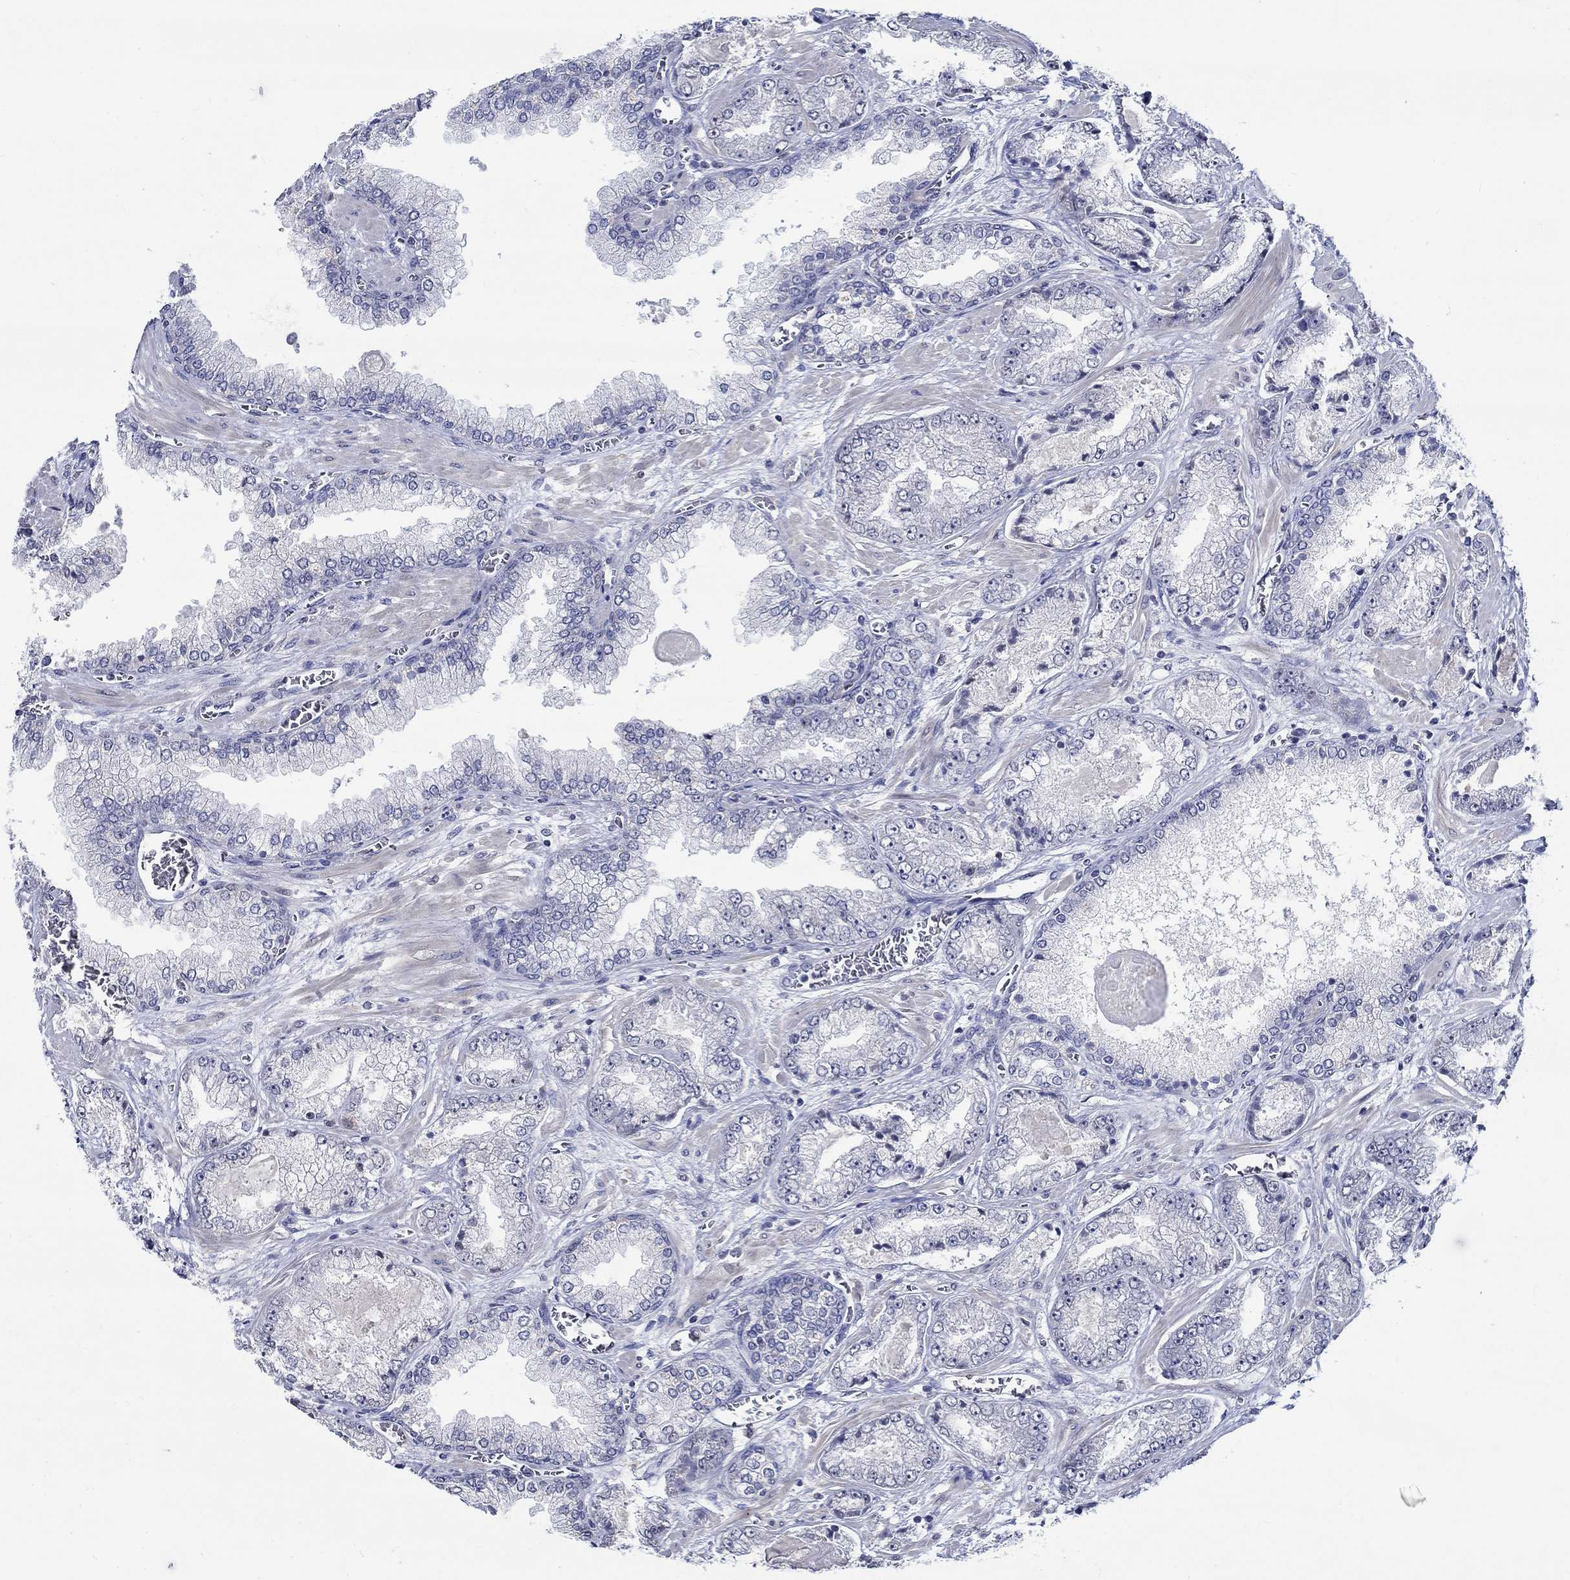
{"staining": {"intensity": "negative", "quantity": "none", "location": "none"}, "tissue": "prostate cancer", "cell_type": "Tumor cells", "image_type": "cancer", "snomed": [{"axis": "morphology", "description": "Adenocarcinoma, Low grade"}, {"axis": "topography", "description": "Prostate"}], "caption": "This micrograph is of prostate cancer stained with IHC to label a protein in brown with the nuclei are counter-stained blue. There is no expression in tumor cells. (Brightfield microscopy of DAB immunohistochemistry at high magnification).", "gene": "PDE1B", "patient": {"sex": "male", "age": 57}}